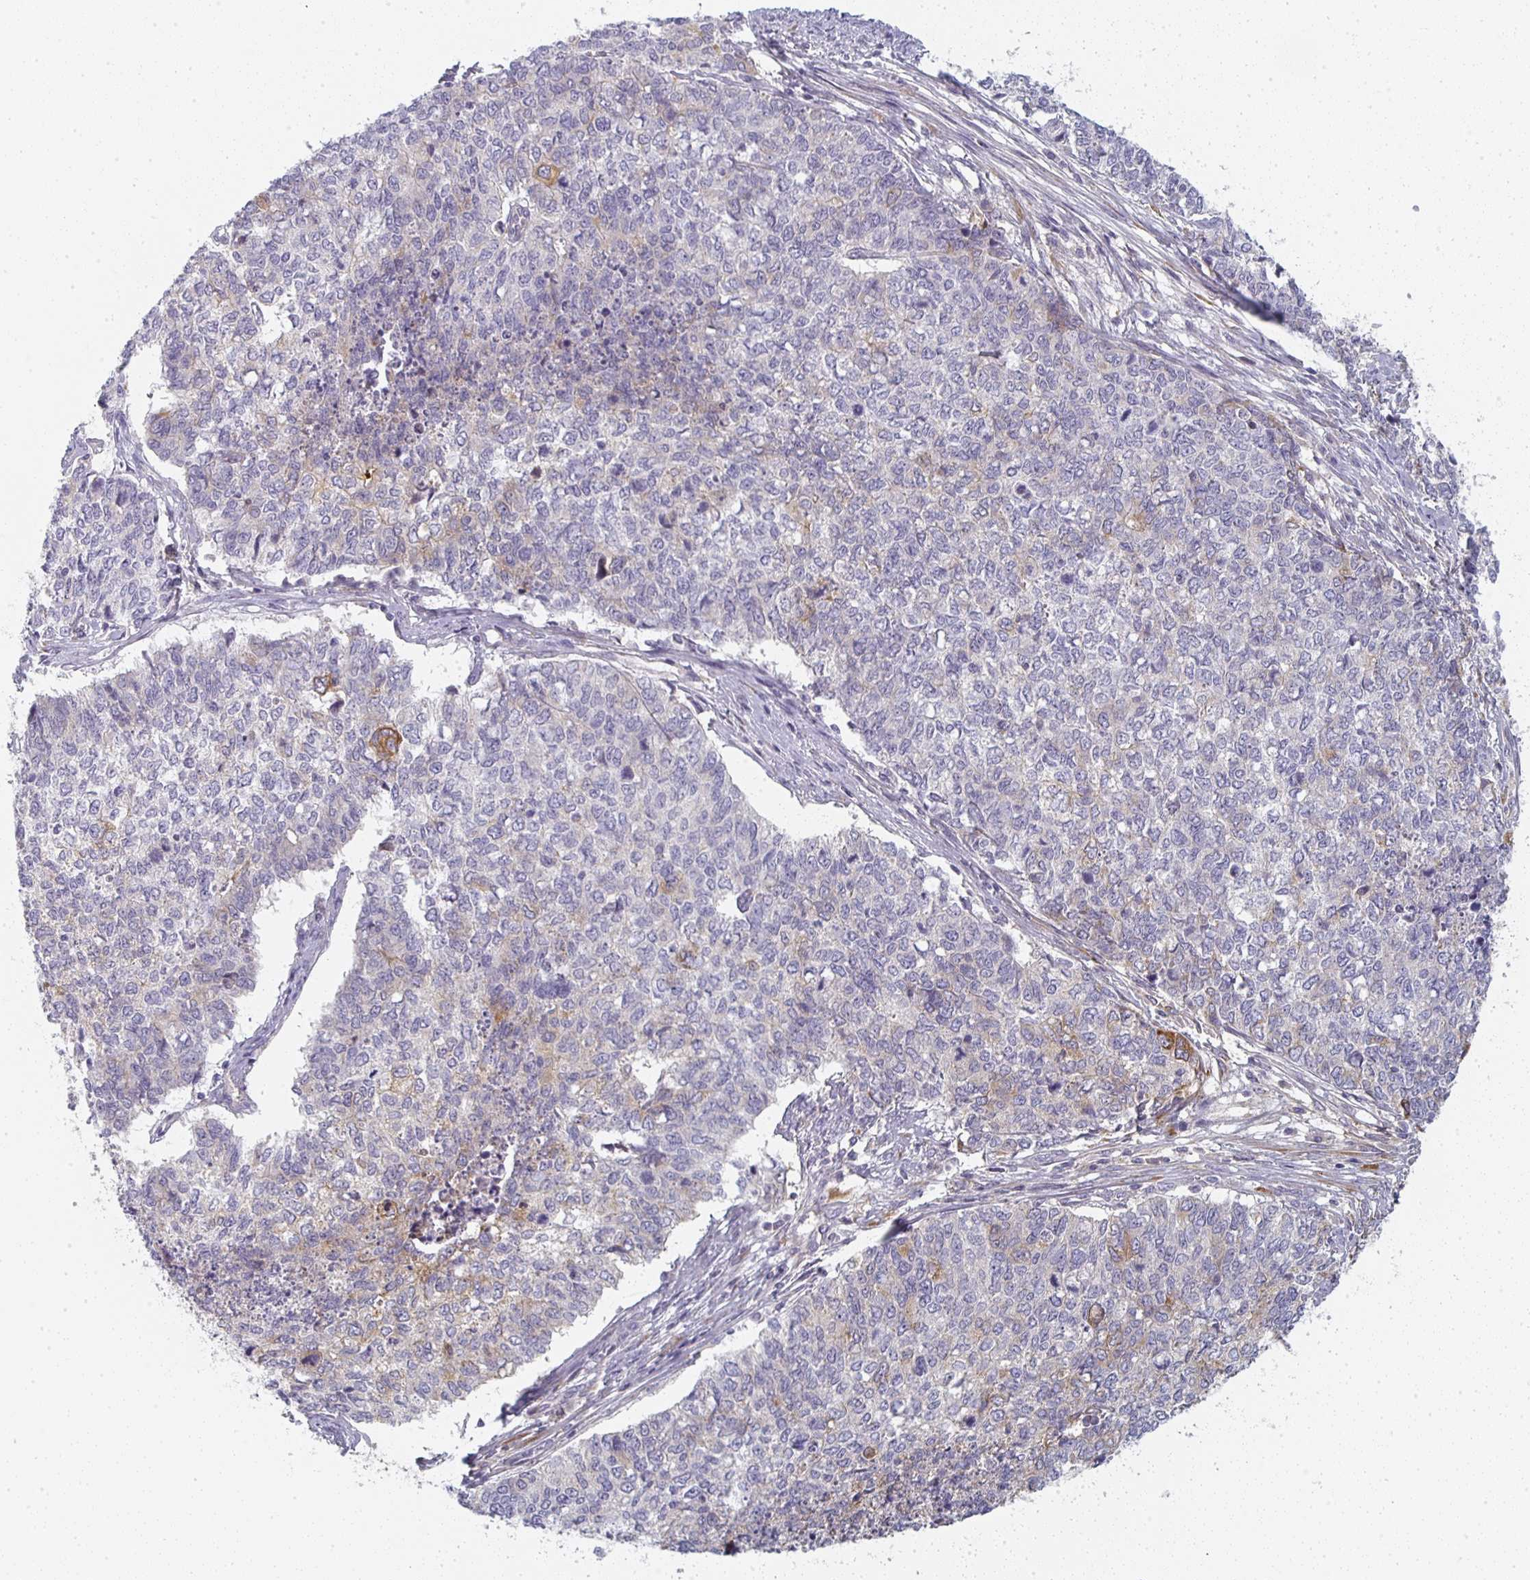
{"staining": {"intensity": "moderate", "quantity": "<25%", "location": "cytoplasmic/membranous"}, "tissue": "cervical cancer", "cell_type": "Tumor cells", "image_type": "cancer", "snomed": [{"axis": "morphology", "description": "Adenocarcinoma, NOS"}, {"axis": "topography", "description": "Cervix"}], "caption": "This micrograph exhibits cervical cancer (adenocarcinoma) stained with immunohistochemistry to label a protein in brown. The cytoplasmic/membranous of tumor cells show moderate positivity for the protein. Nuclei are counter-stained blue.", "gene": "CTHRC1", "patient": {"sex": "female", "age": 63}}